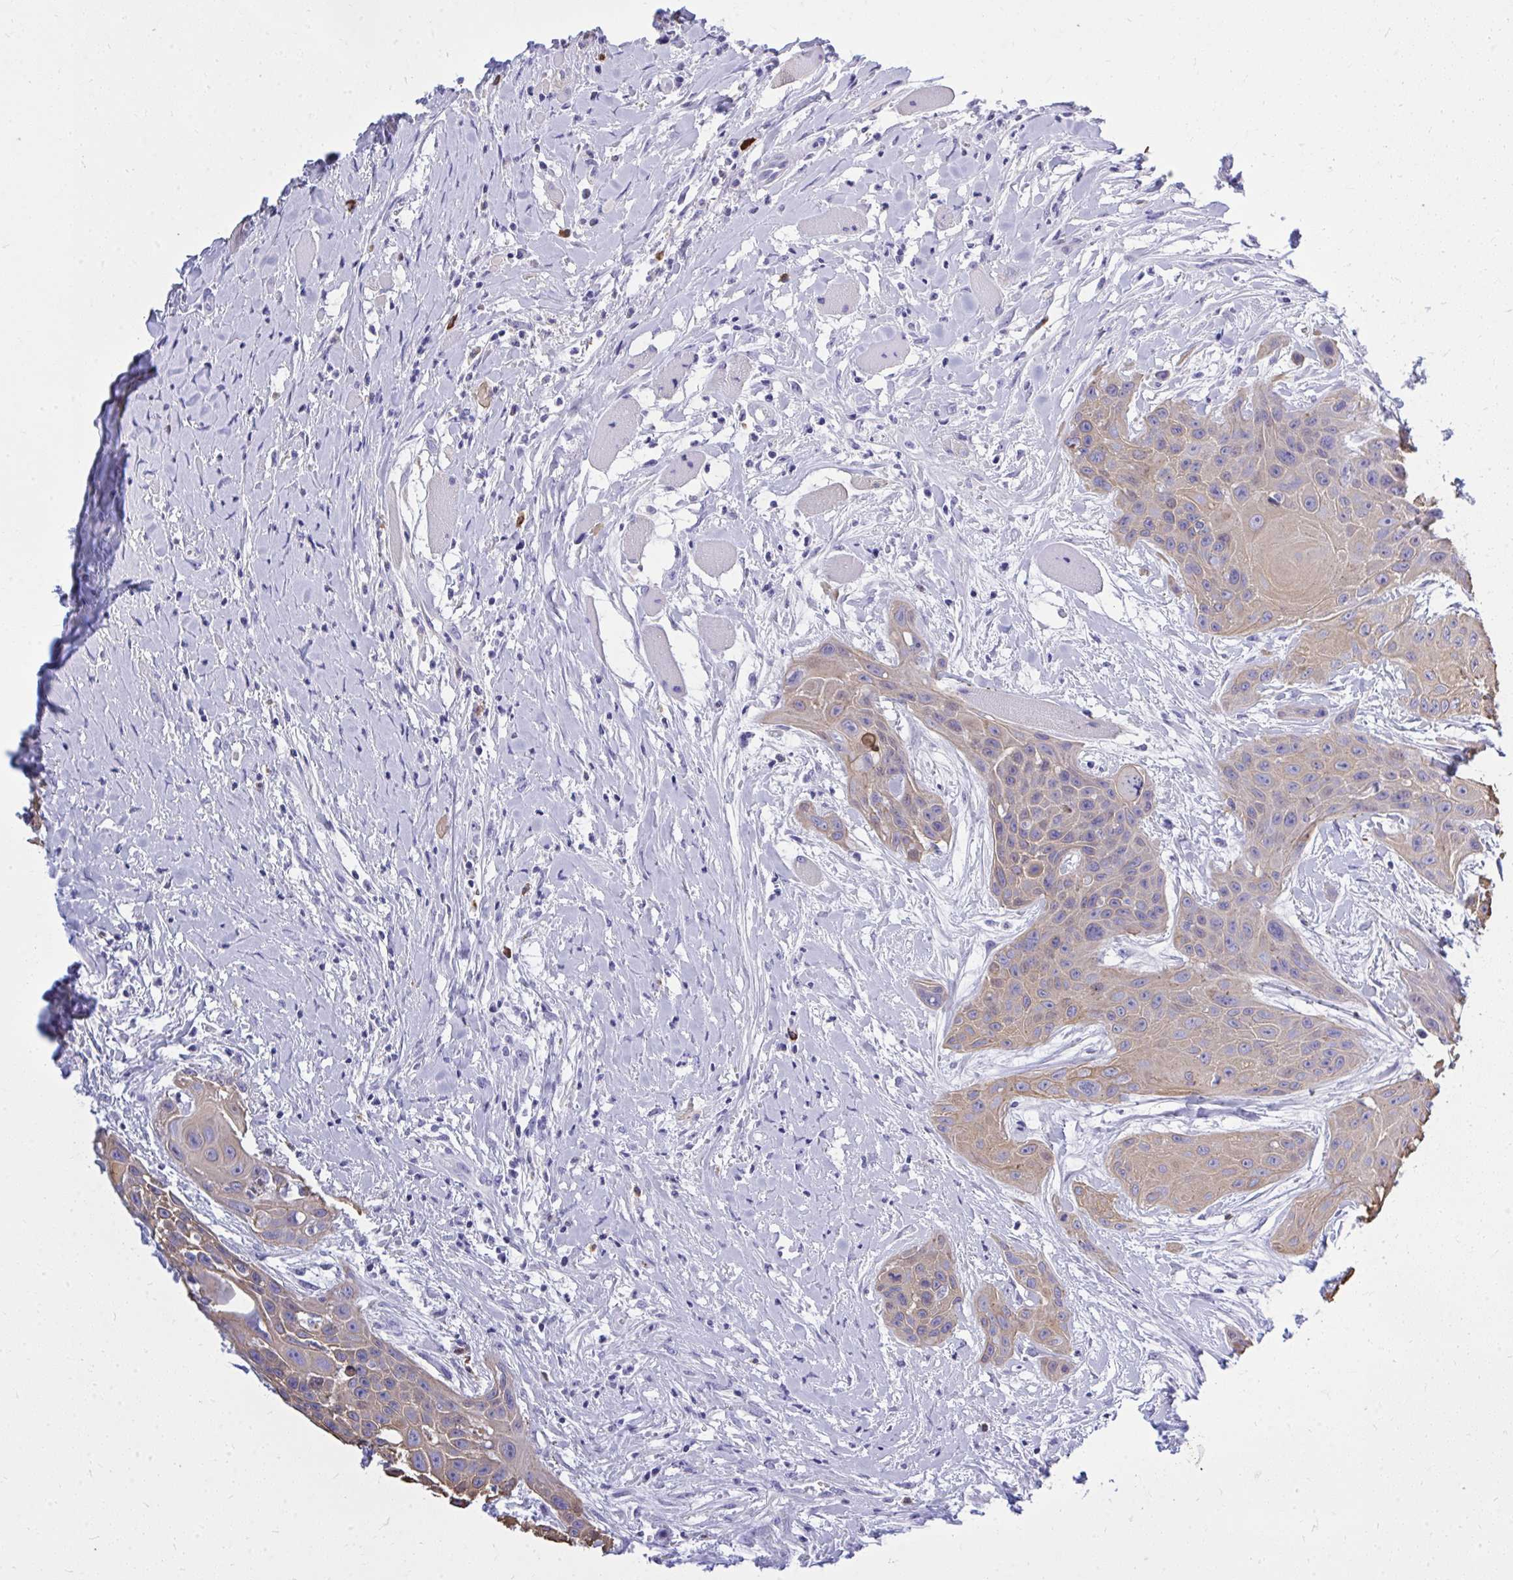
{"staining": {"intensity": "moderate", "quantity": ">75%", "location": "cytoplasmic/membranous"}, "tissue": "head and neck cancer", "cell_type": "Tumor cells", "image_type": "cancer", "snomed": [{"axis": "morphology", "description": "Squamous cell carcinoma, NOS"}, {"axis": "topography", "description": "Head-Neck"}], "caption": "Head and neck cancer (squamous cell carcinoma) tissue displays moderate cytoplasmic/membranous positivity in approximately >75% of tumor cells The protein is shown in brown color, while the nuclei are stained blue.", "gene": "PSD", "patient": {"sex": "female", "age": 73}}